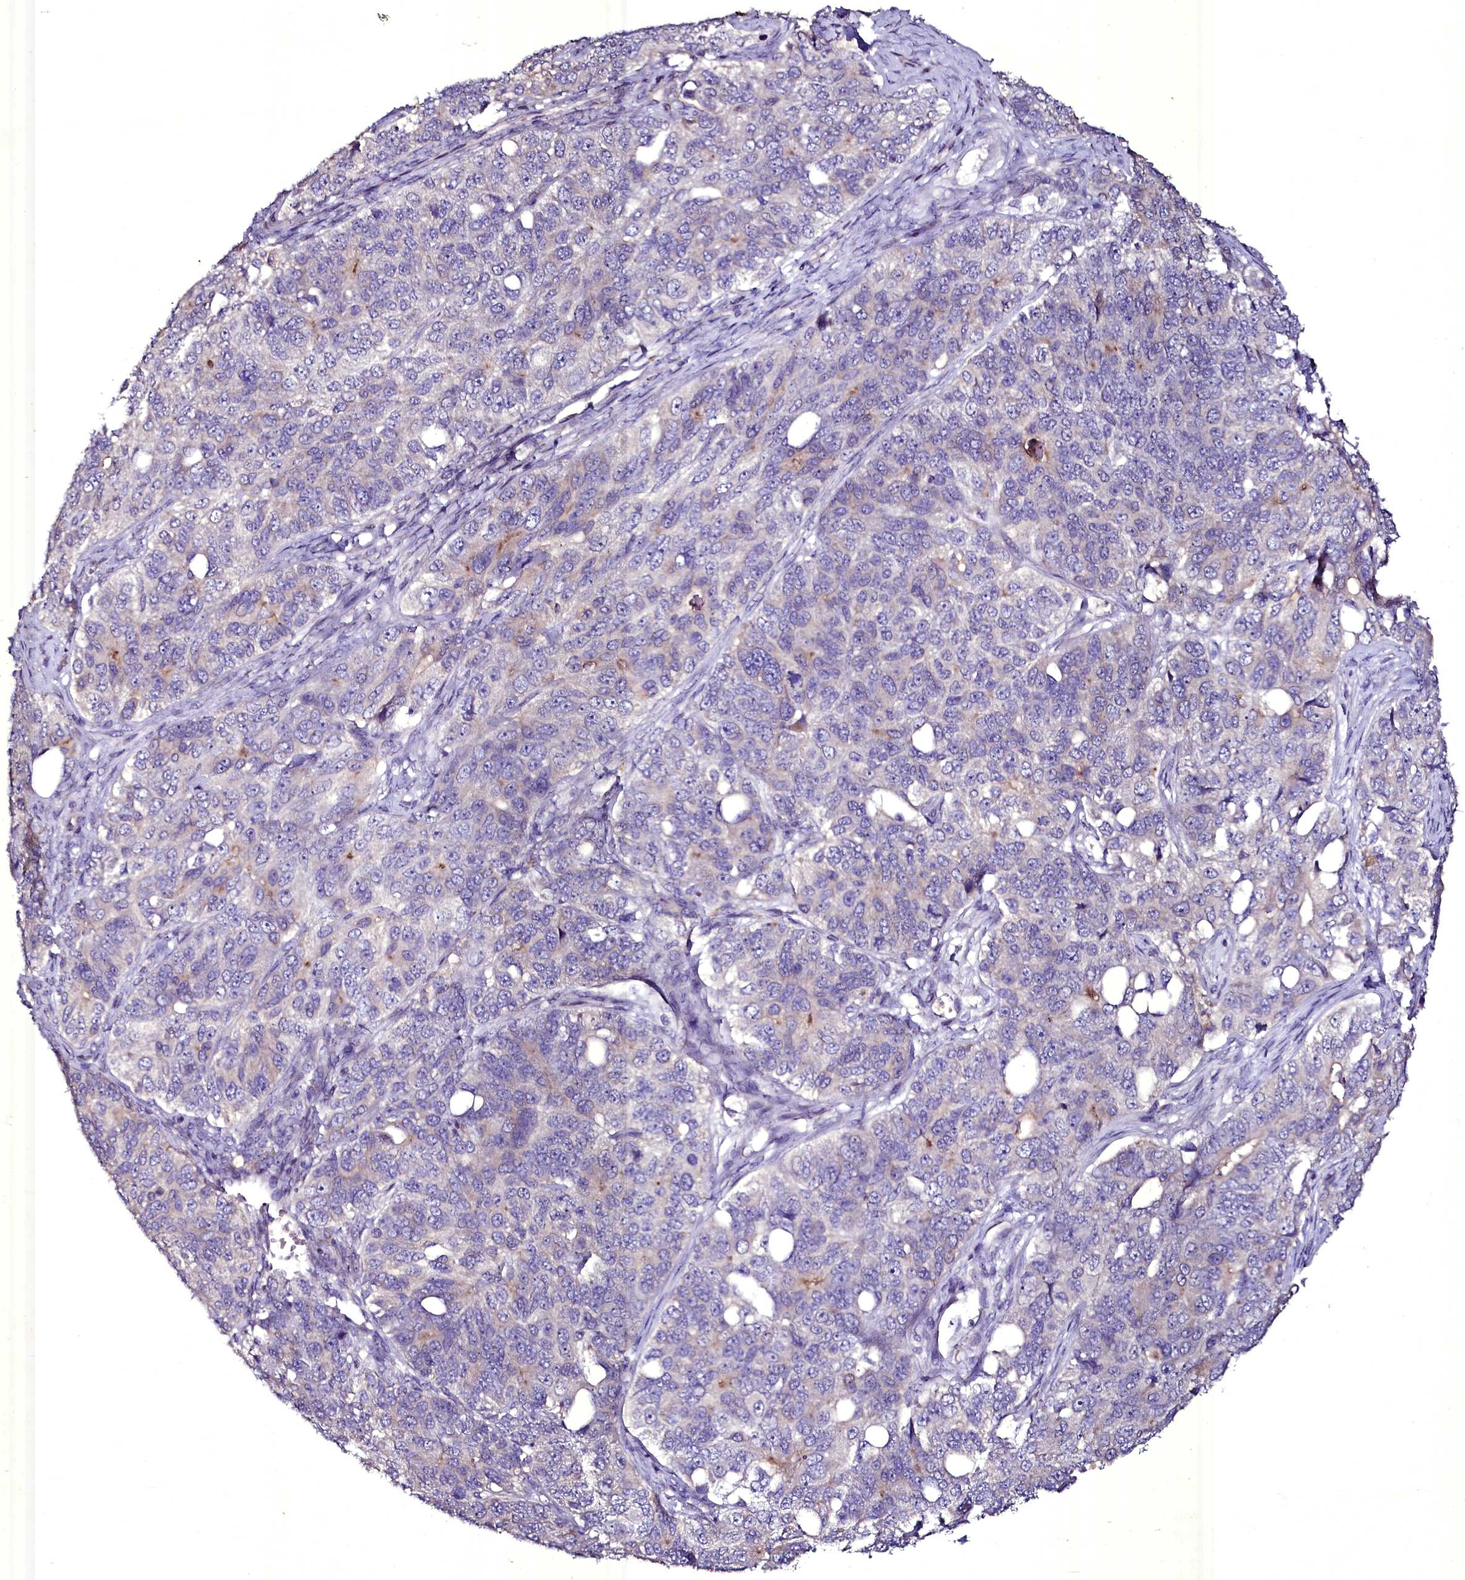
{"staining": {"intensity": "negative", "quantity": "none", "location": "none"}, "tissue": "ovarian cancer", "cell_type": "Tumor cells", "image_type": "cancer", "snomed": [{"axis": "morphology", "description": "Carcinoma, endometroid"}, {"axis": "topography", "description": "Ovary"}], "caption": "This image is of ovarian endometroid carcinoma stained with immunohistochemistry to label a protein in brown with the nuclei are counter-stained blue. There is no expression in tumor cells.", "gene": "SELENOT", "patient": {"sex": "female", "age": 51}}